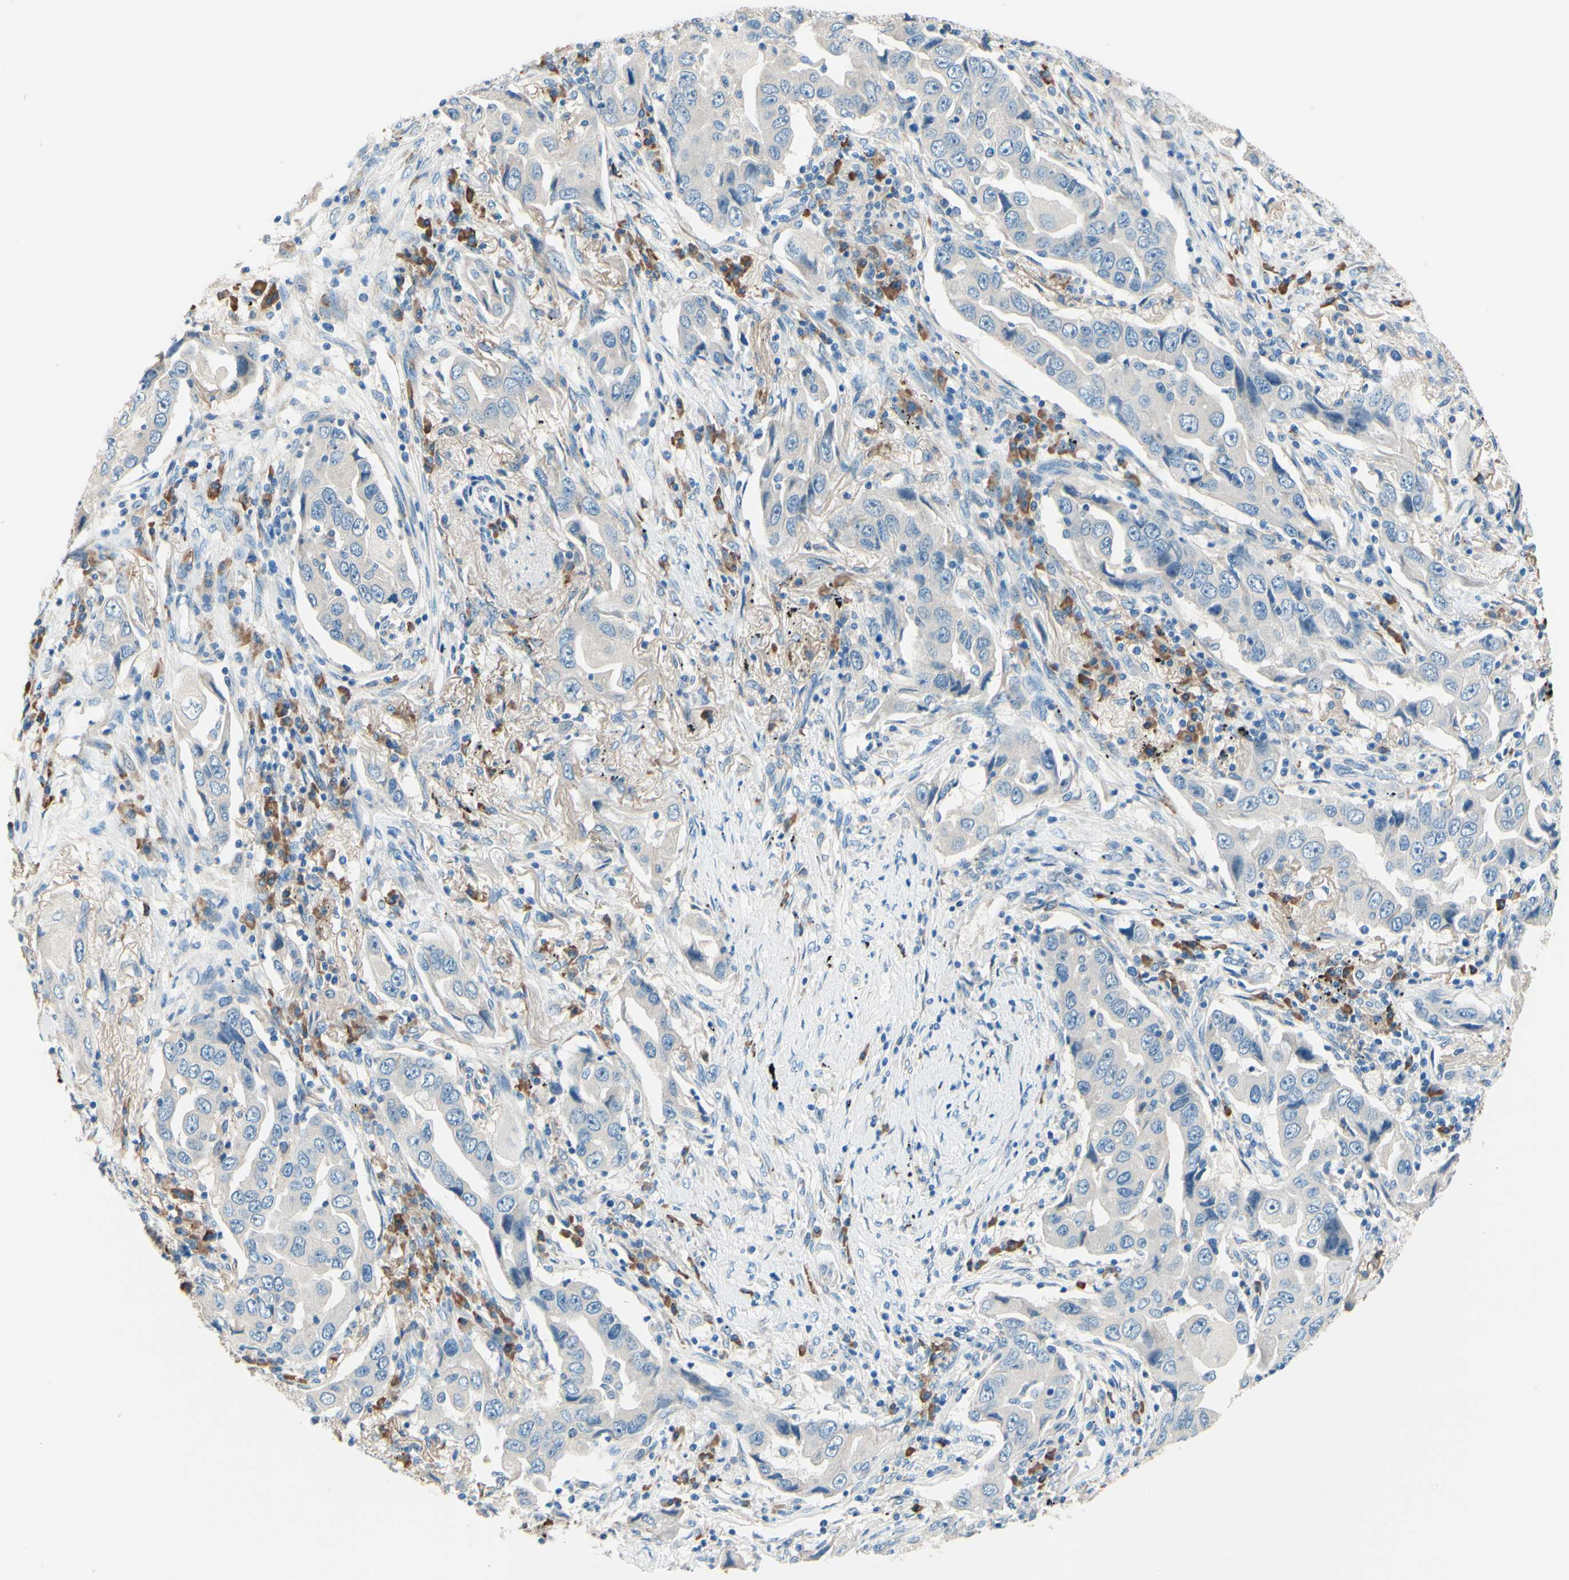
{"staining": {"intensity": "negative", "quantity": "none", "location": "none"}, "tissue": "lung cancer", "cell_type": "Tumor cells", "image_type": "cancer", "snomed": [{"axis": "morphology", "description": "Adenocarcinoma, NOS"}, {"axis": "topography", "description": "Lung"}], "caption": "Adenocarcinoma (lung) was stained to show a protein in brown. There is no significant expression in tumor cells.", "gene": "PASD1", "patient": {"sex": "female", "age": 65}}